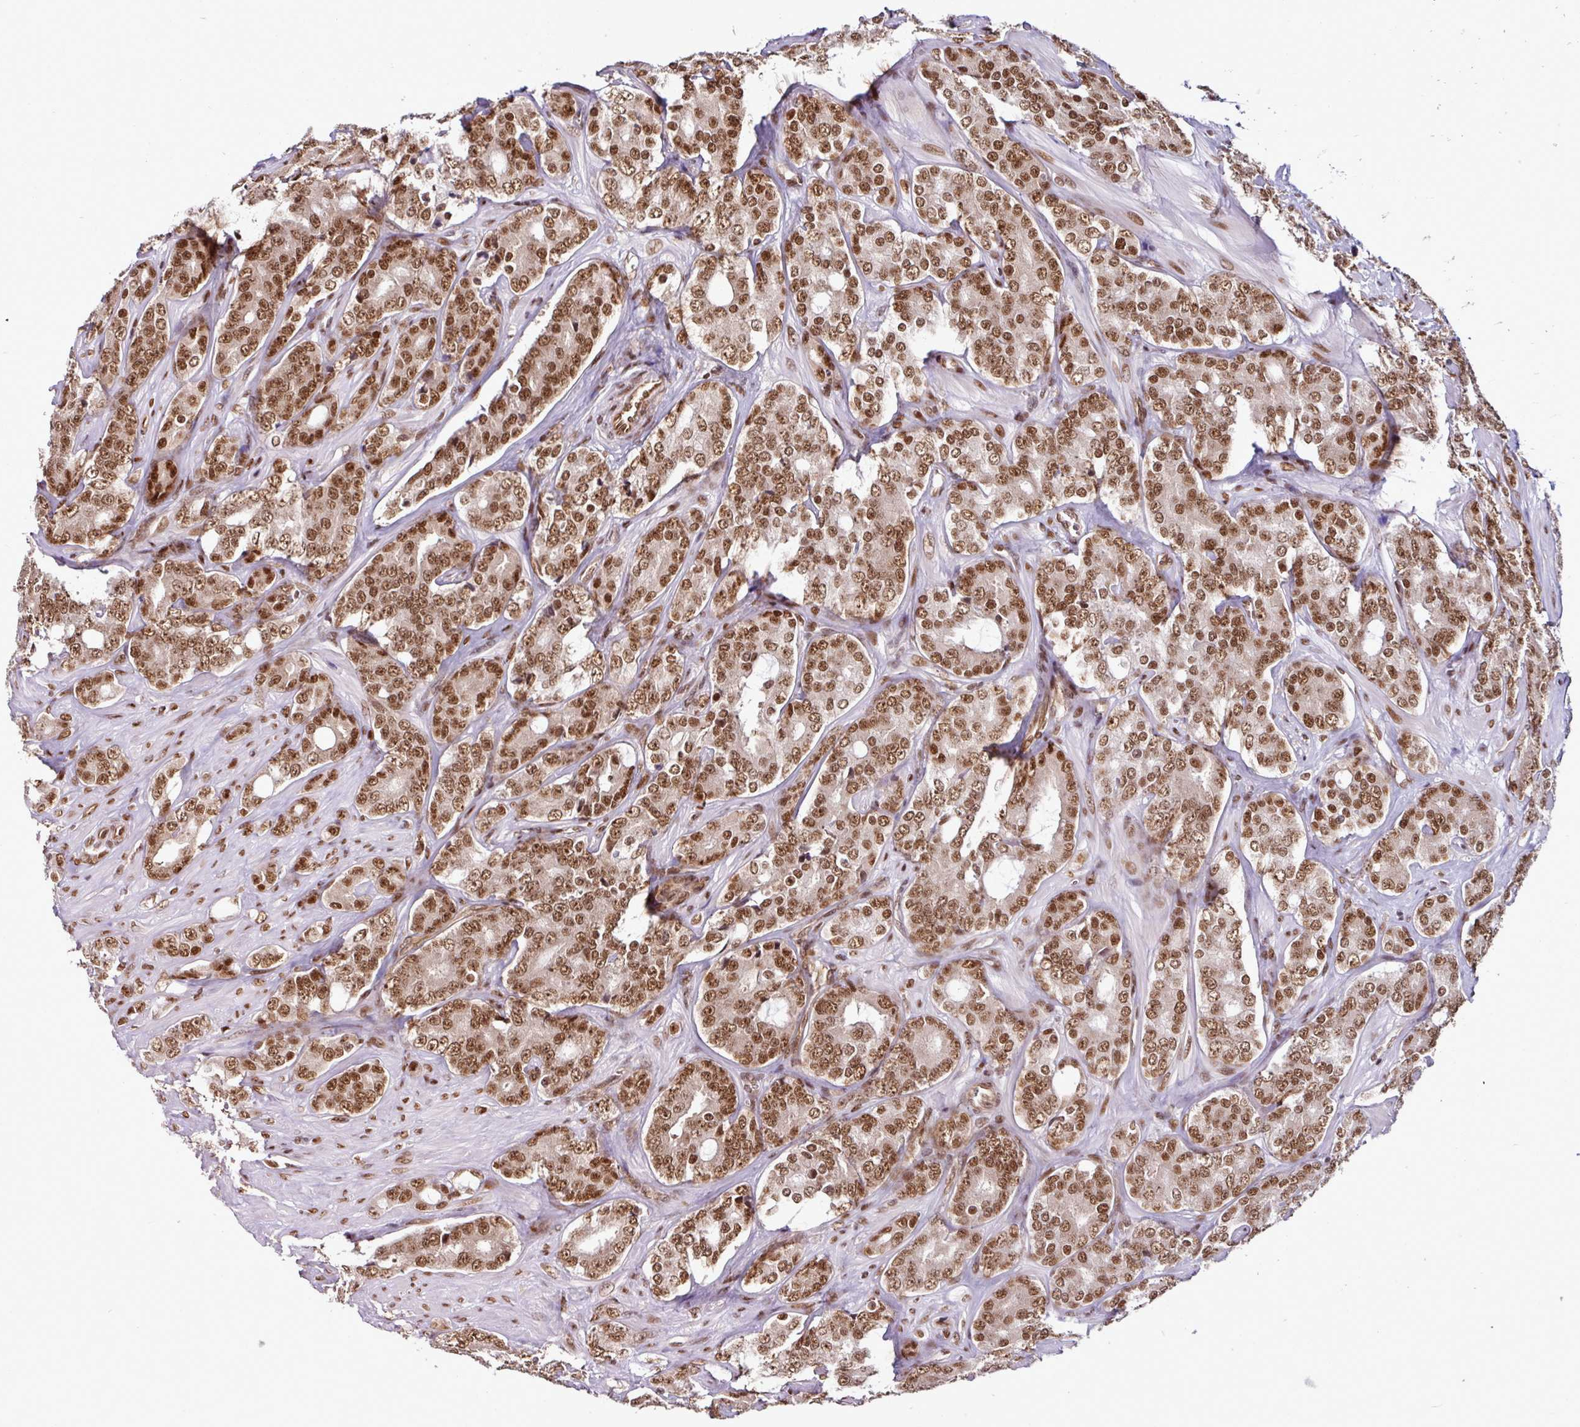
{"staining": {"intensity": "moderate", "quantity": ">75%", "location": "nuclear"}, "tissue": "prostate cancer", "cell_type": "Tumor cells", "image_type": "cancer", "snomed": [{"axis": "morphology", "description": "Adenocarcinoma, High grade"}, {"axis": "topography", "description": "Prostate"}], "caption": "Immunohistochemical staining of human prostate cancer displays medium levels of moderate nuclear protein staining in about >75% of tumor cells.", "gene": "MORF4L2", "patient": {"sex": "male", "age": 62}}